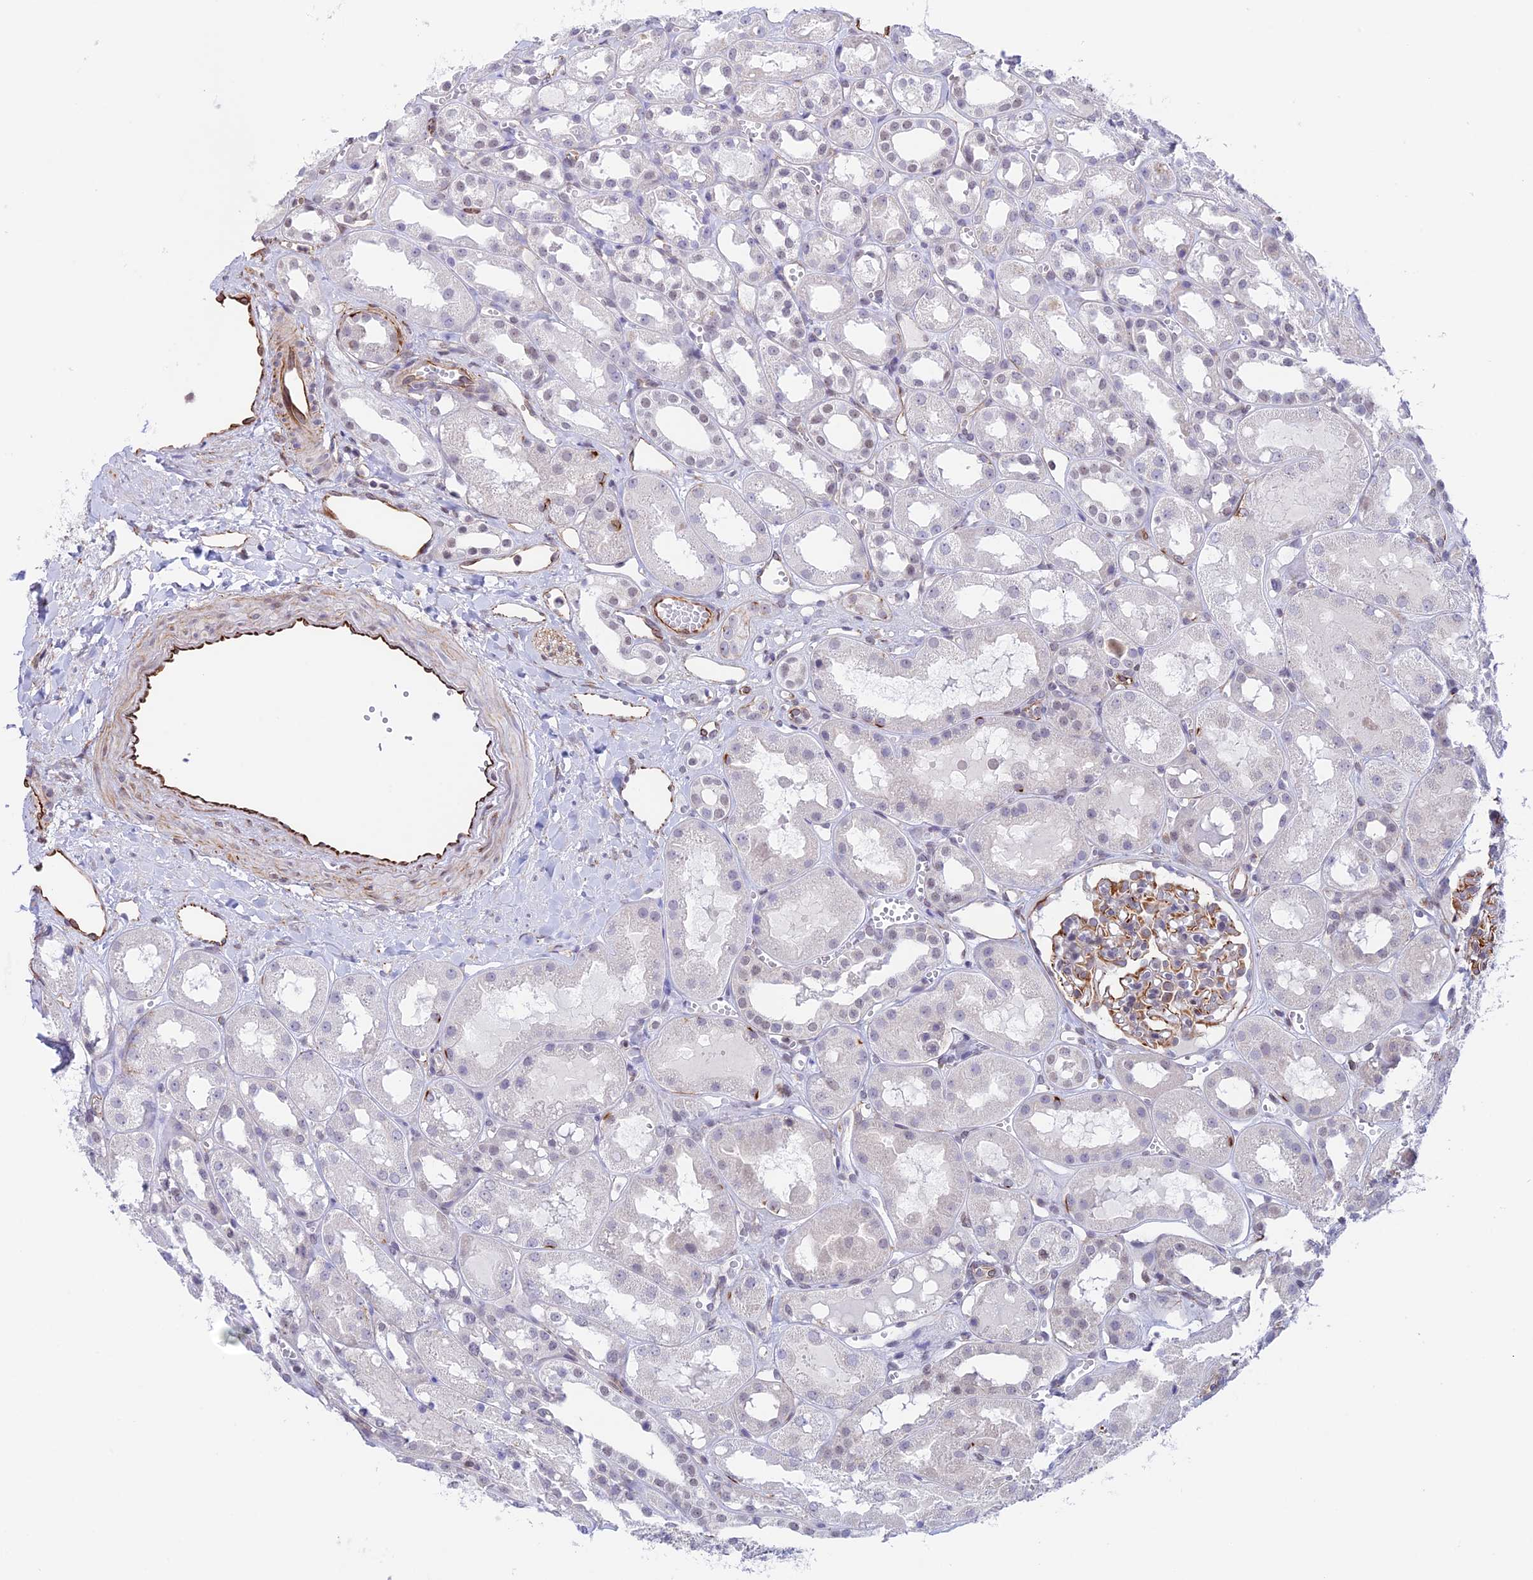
{"staining": {"intensity": "moderate", "quantity": "25%-75%", "location": "cytoplasmic/membranous"}, "tissue": "kidney", "cell_type": "Cells in glomeruli", "image_type": "normal", "snomed": [{"axis": "morphology", "description": "Normal tissue, NOS"}, {"axis": "topography", "description": "Kidney"}], "caption": "Normal kidney exhibits moderate cytoplasmic/membranous positivity in approximately 25%-75% of cells in glomeruli, visualized by immunohistochemistry.", "gene": "ZNF652", "patient": {"sex": "male", "age": 16}}